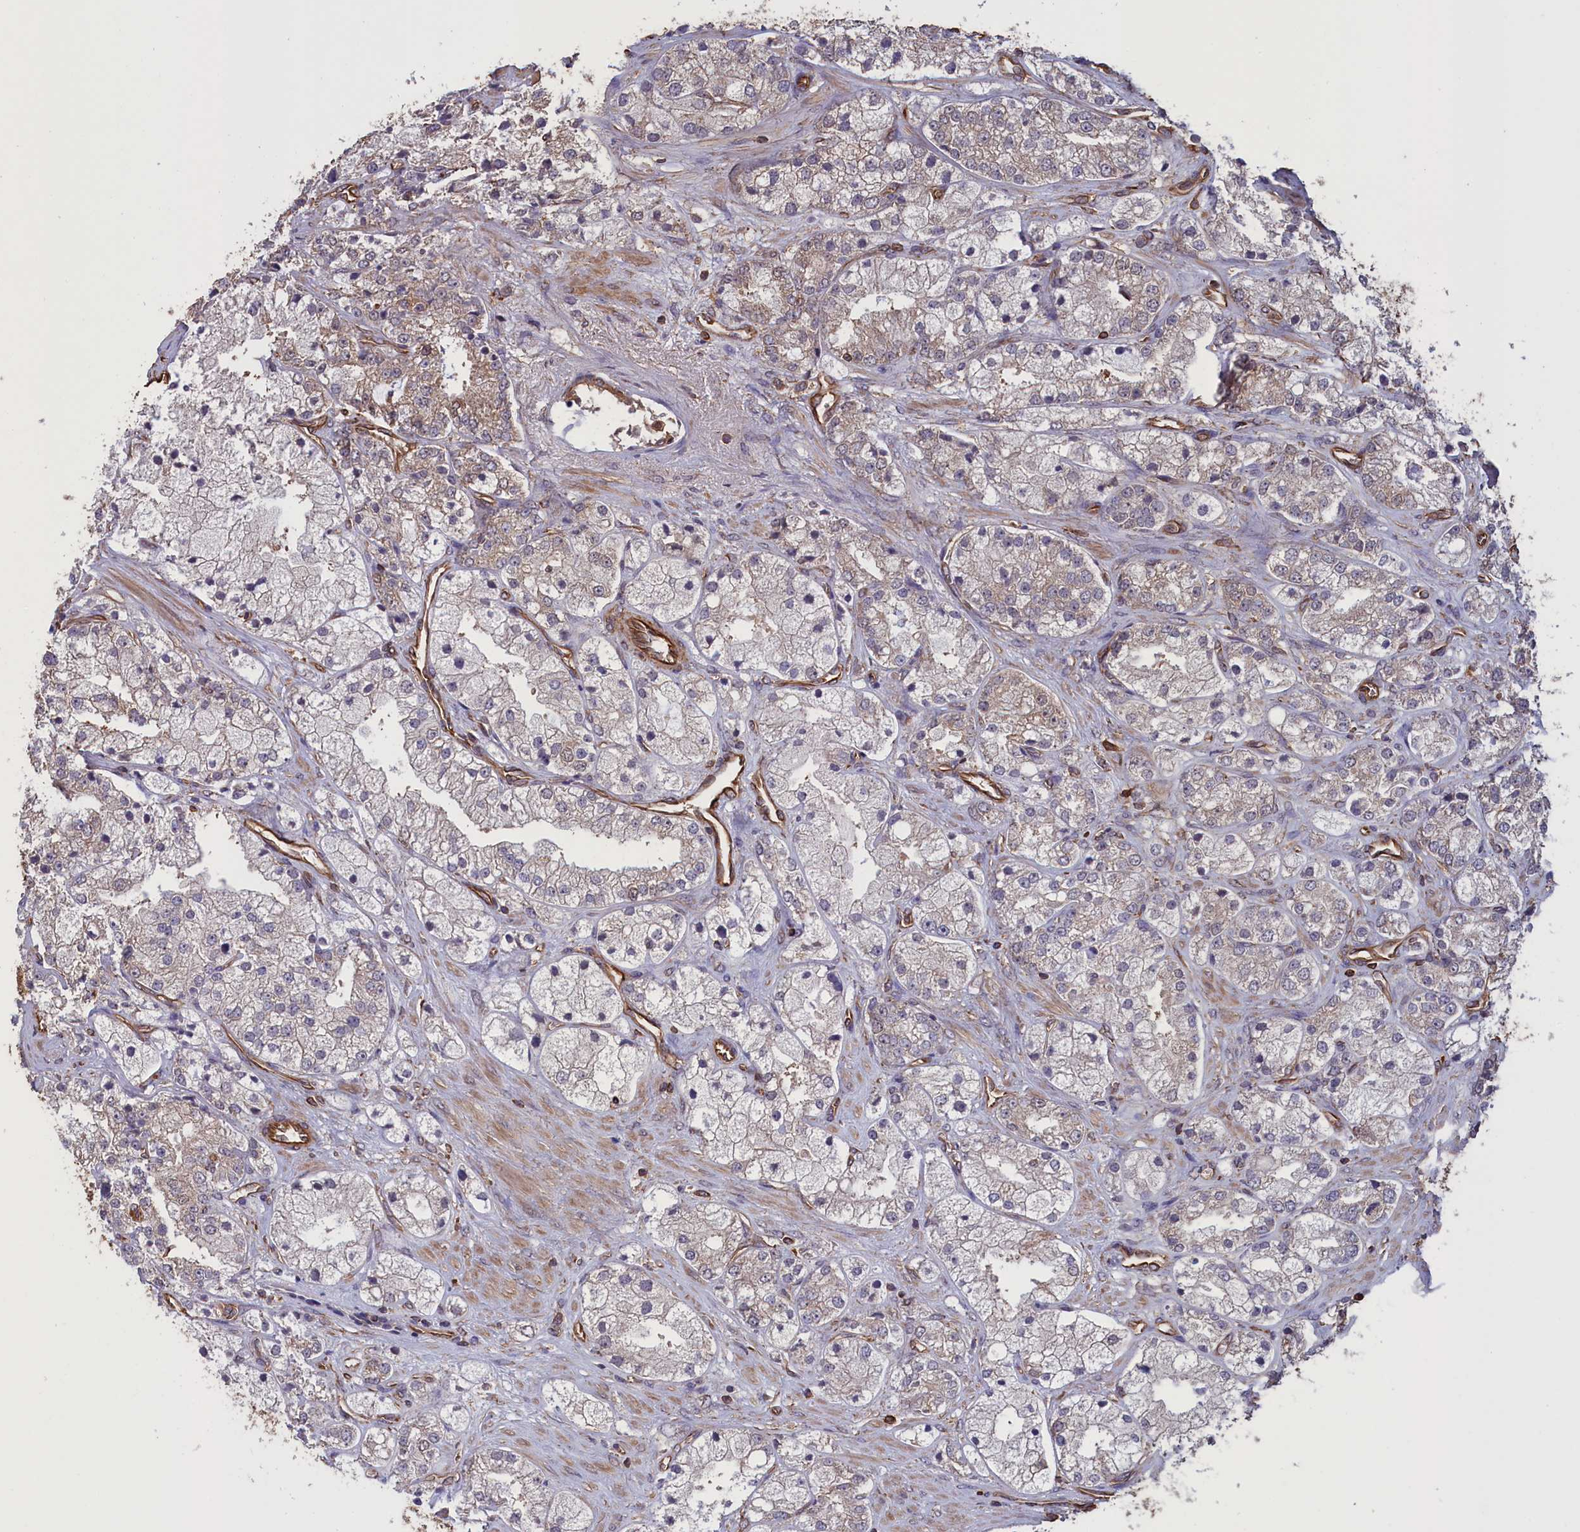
{"staining": {"intensity": "moderate", "quantity": "<25%", "location": "cytoplasmic/membranous"}, "tissue": "prostate cancer", "cell_type": "Tumor cells", "image_type": "cancer", "snomed": [{"axis": "morphology", "description": "Adenocarcinoma, High grade"}, {"axis": "topography", "description": "Prostate"}], "caption": "High-power microscopy captured an immunohistochemistry (IHC) micrograph of adenocarcinoma (high-grade) (prostate), revealing moderate cytoplasmic/membranous staining in about <25% of tumor cells.", "gene": "DAPK3", "patient": {"sex": "male", "age": 50}}